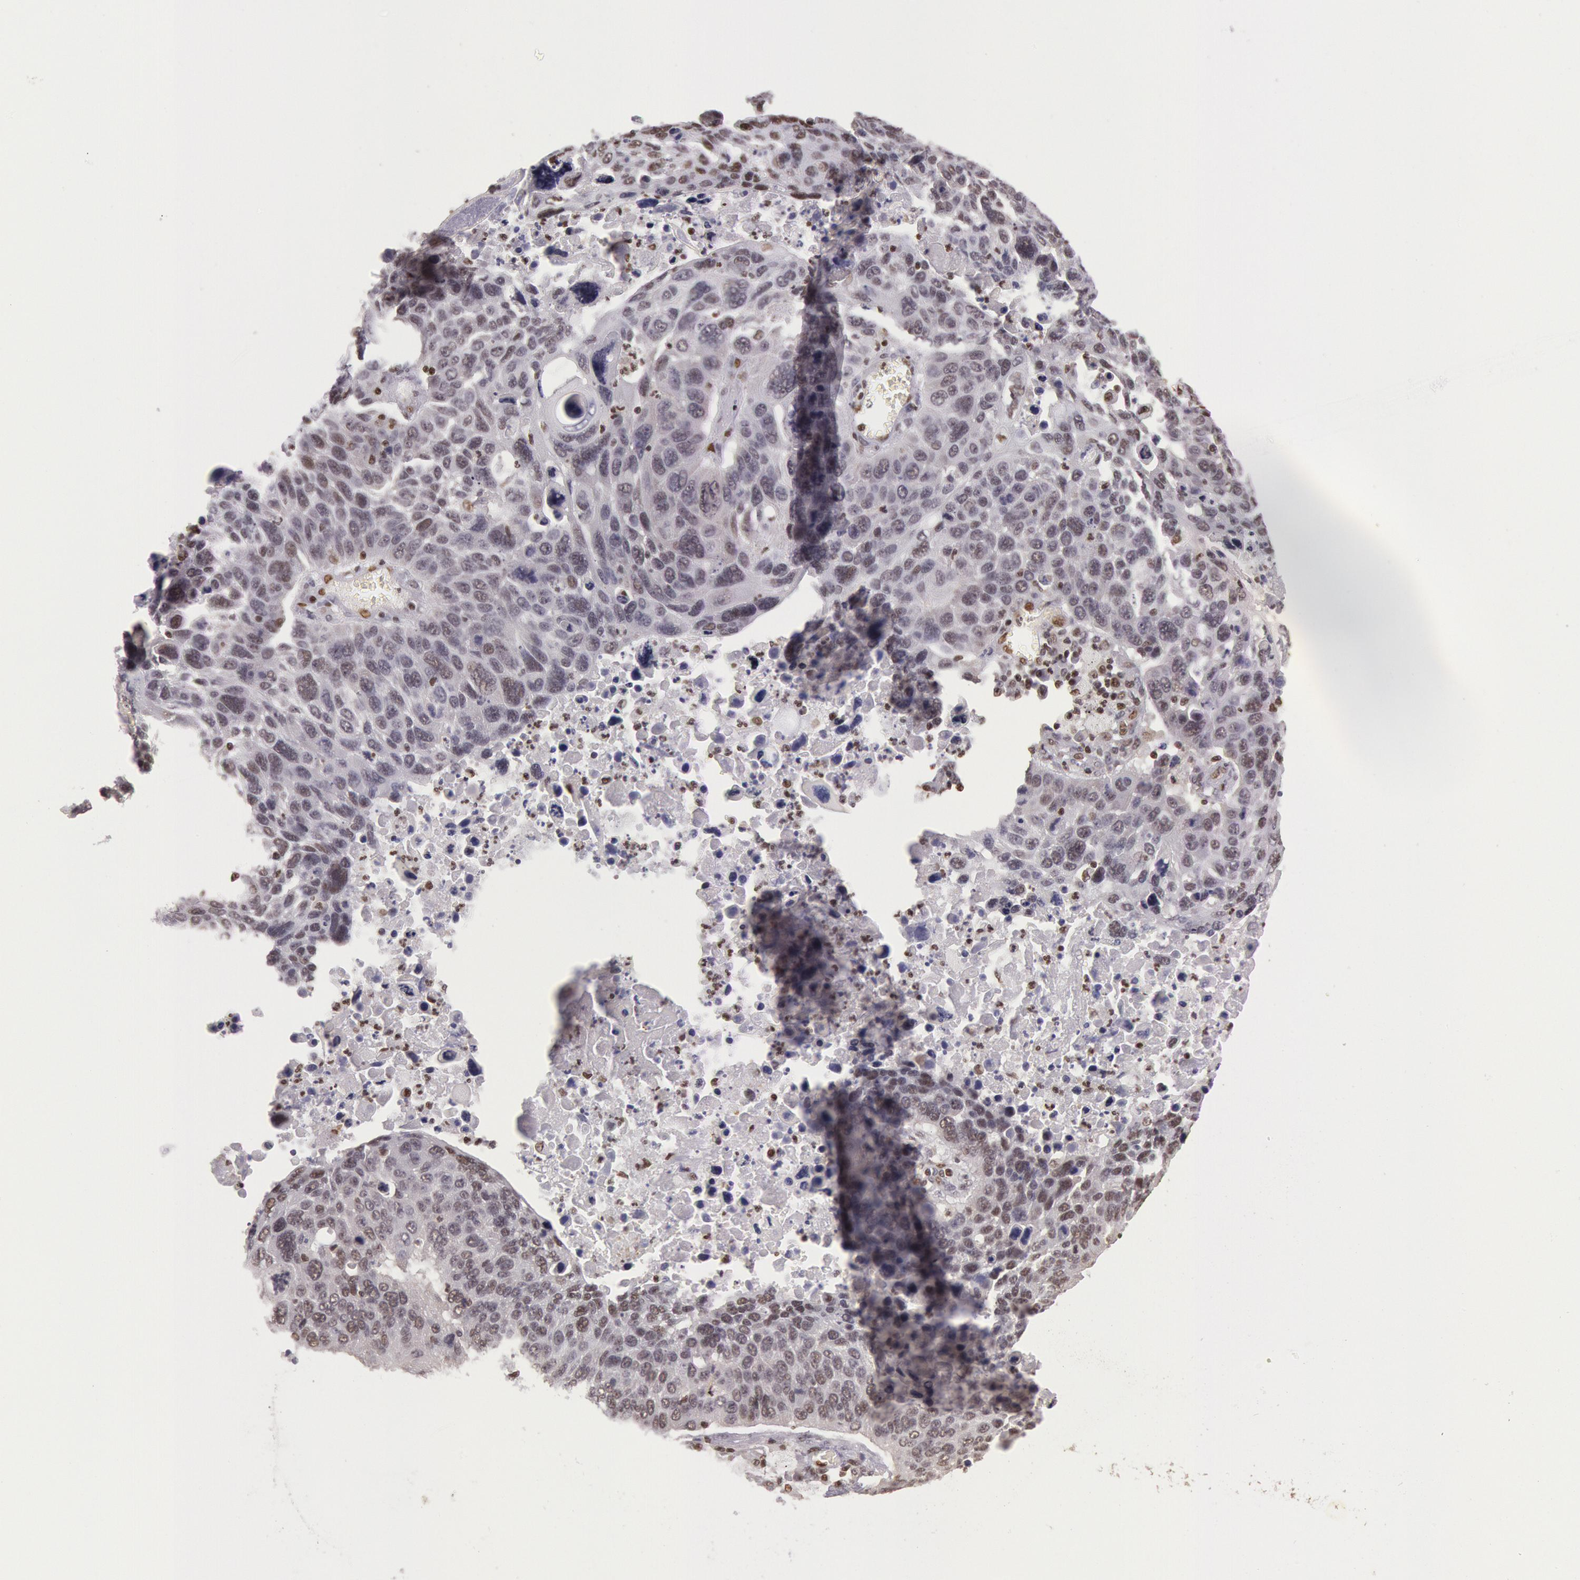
{"staining": {"intensity": "weak", "quantity": "25%-75%", "location": "nuclear"}, "tissue": "lung cancer", "cell_type": "Tumor cells", "image_type": "cancer", "snomed": [{"axis": "morphology", "description": "Squamous cell carcinoma, NOS"}, {"axis": "topography", "description": "Lung"}], "caption": "This micrograph exhibits lung cancer stained with immunohistochemistry to label a protein in brown. The nuclear of tumor cells show weak positivity for the protein. Nuclei are counter-stained blue.", "gene": "ESS2", "patient": {"sex": "male", "age": 68}}